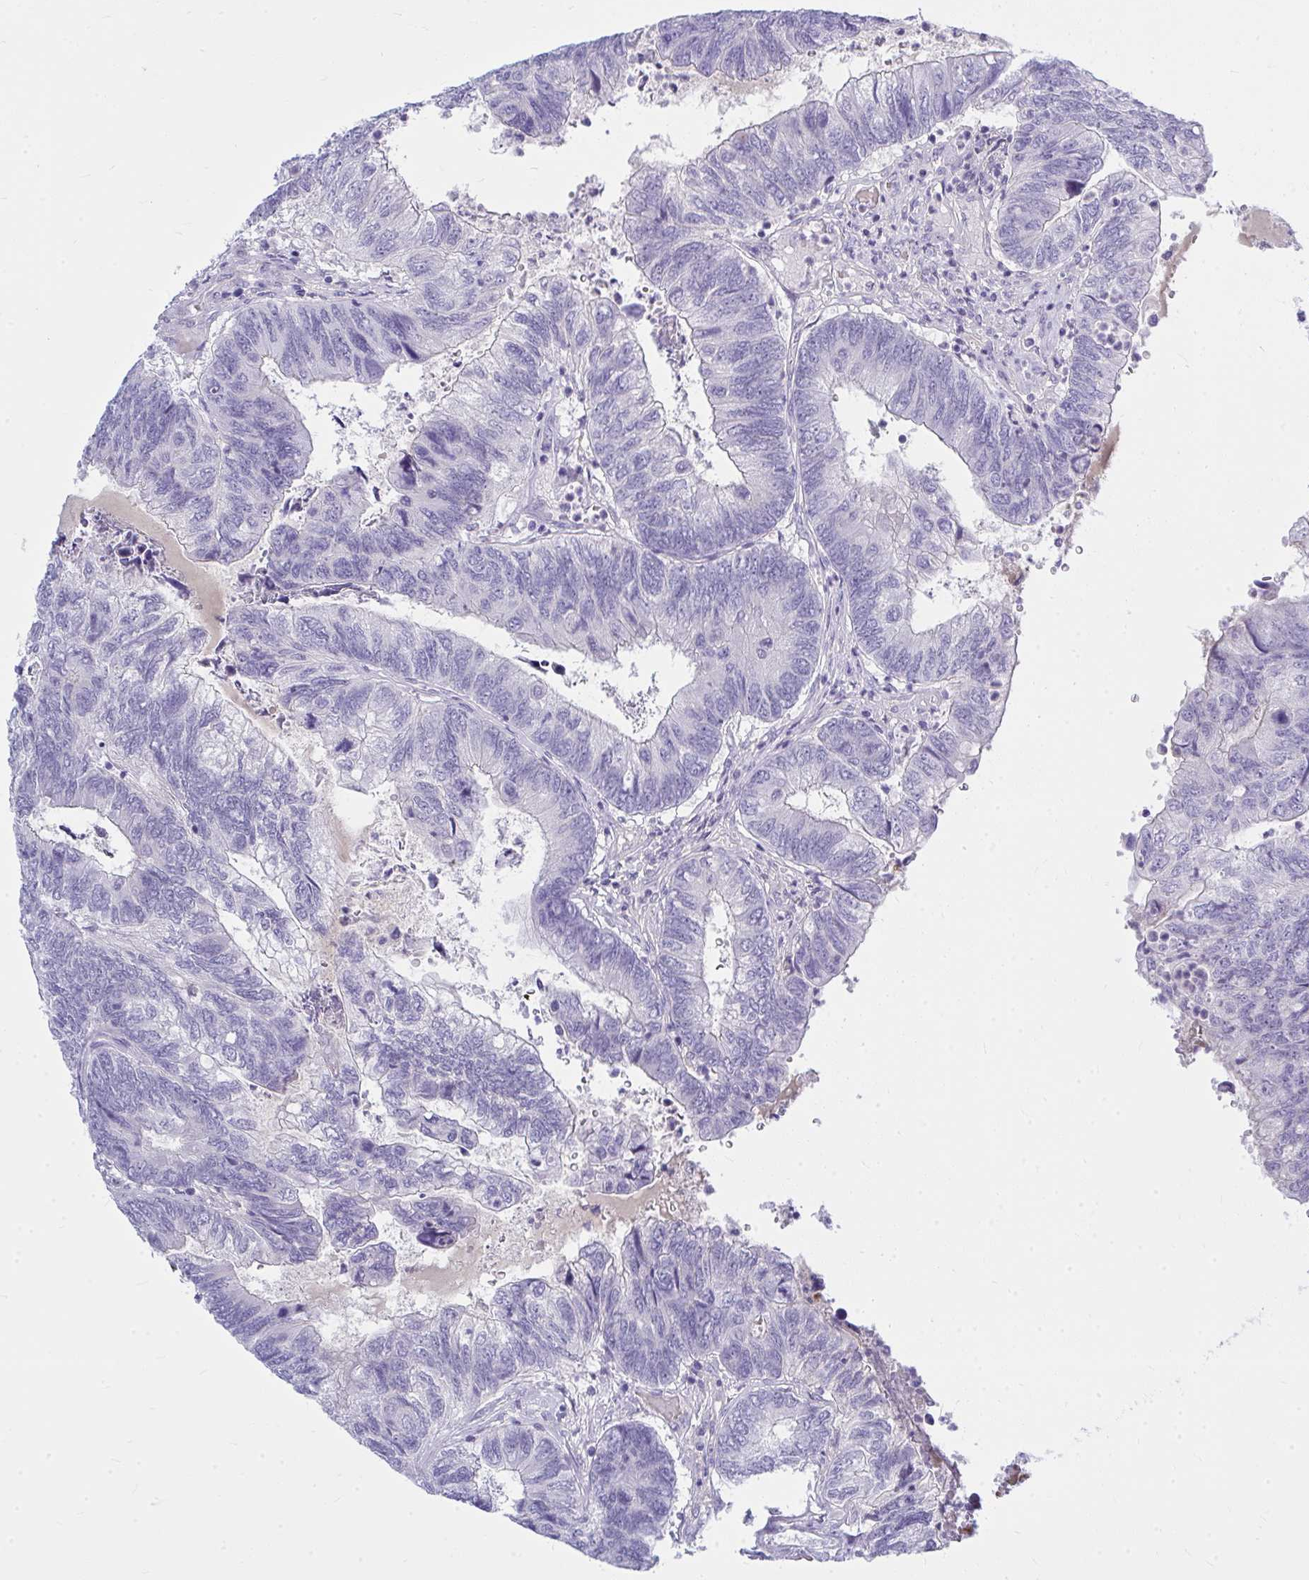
{"staining": {"intensity": "negative", "quantity": "none", "location": "none"}, "tissue": "colorectal cancer", "cell_type": "Tumor cells", "image_type": "cancer", "snomed": [{"axis": "morphology", "description": "Adenocarcinoma, NOS"}, {"axis": "topography", "description": "Colon"}], "caption": "Histopathology image shows no protein expression in tumor cells of colorectal cancer (adenocarcinoma) tissue.", "gene": "LRRC36", "patient": {"sex": "female", "age": 67}}